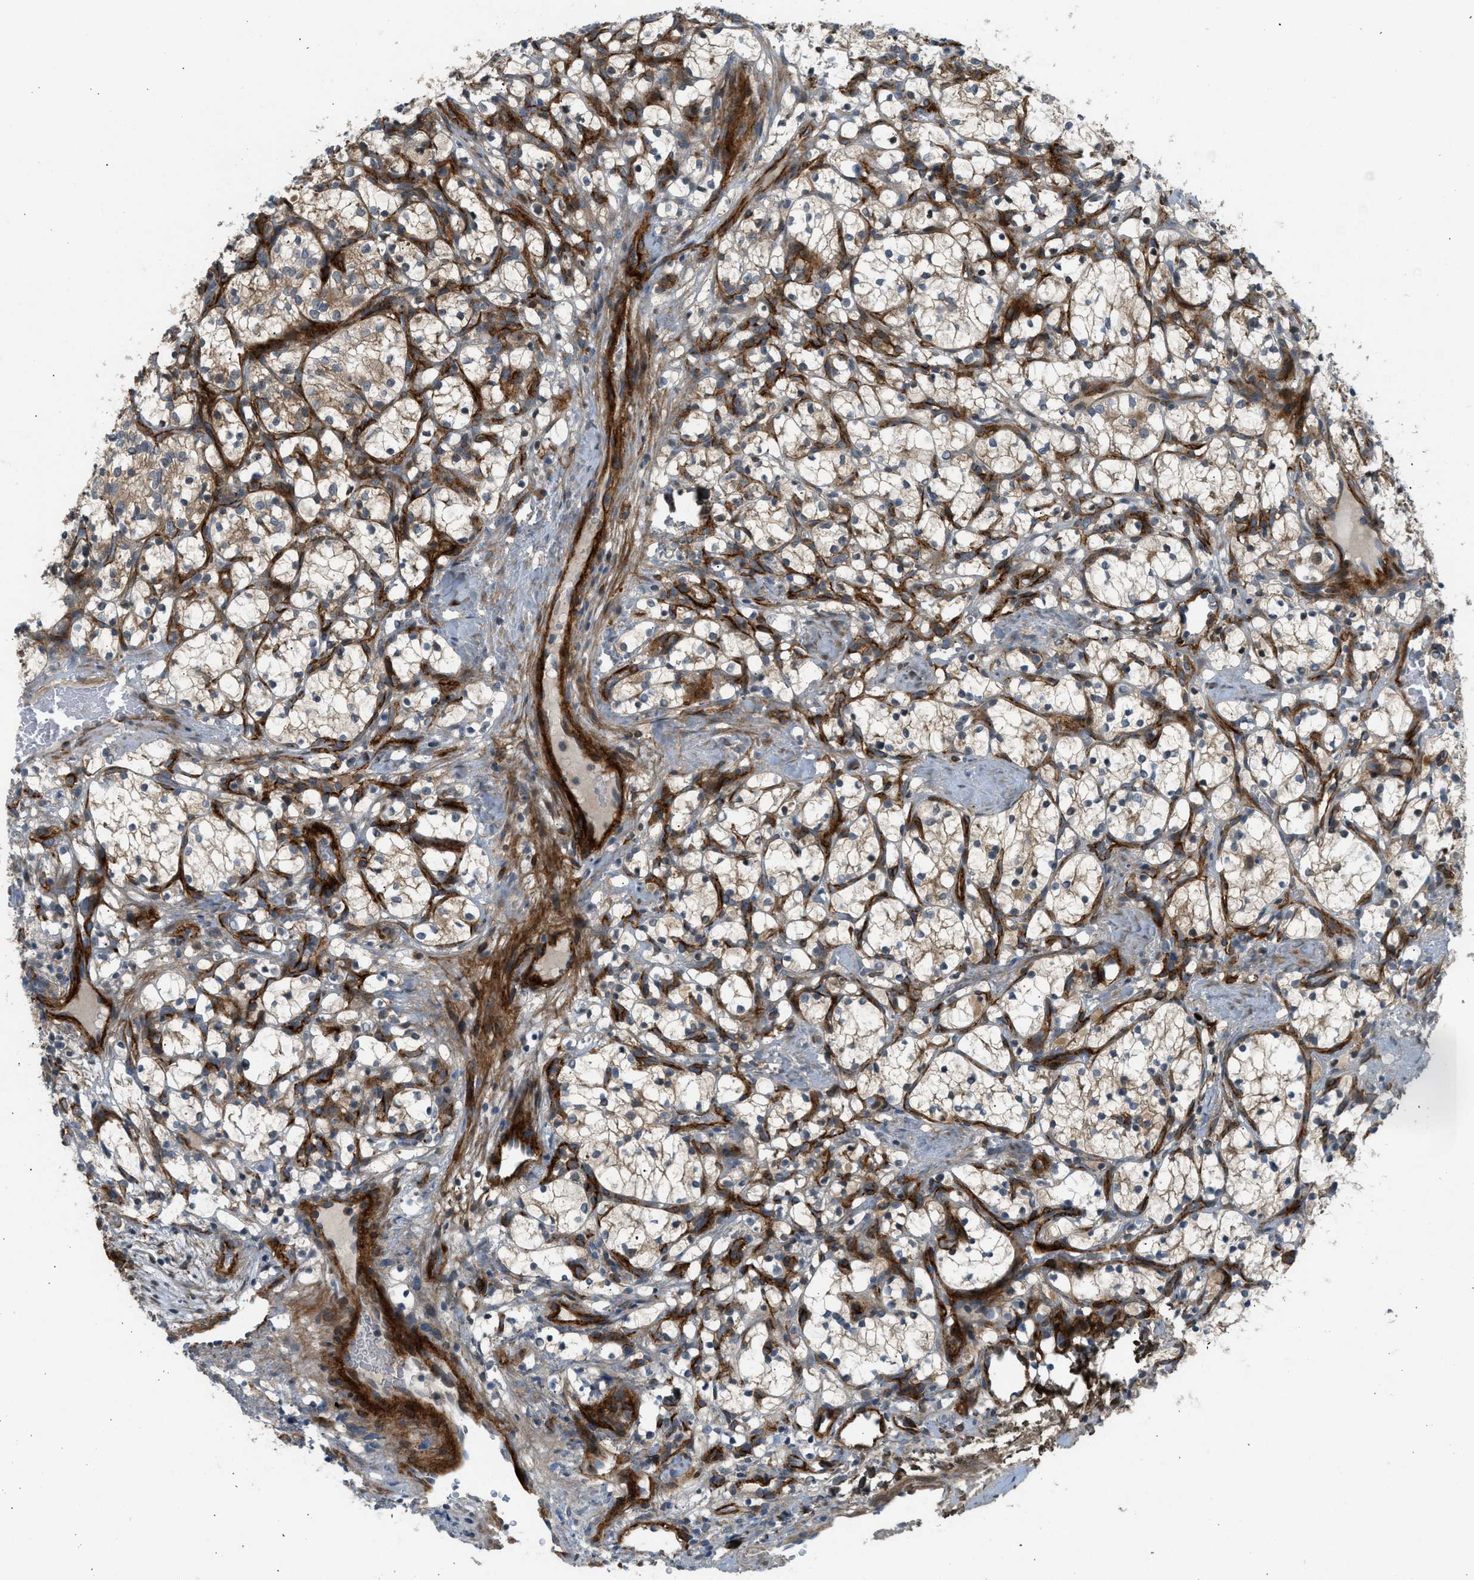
{"staining": {"intensity": "weak", "quantity": ">75%", "location": "cytoplasmic/membranous"}, "tissue": "renal cancer", "cell_type": "Tumor cells", "image_type": "cancer", "snomed": [{"axis": "morphology", "description": "Adenocarcinoma, NOS"}, {"axis": "topography", "description": "Kidney"}], "caption": "This photomicrograph shows immunohistochemistry (IHC) staining of human renal adenocarcinoma, with low weak cytoplasmic/membranous positivity in approximately >75% of tumor cells.", "gene": "EDNRA", "patient": {"sex": "female", "age": 69}}